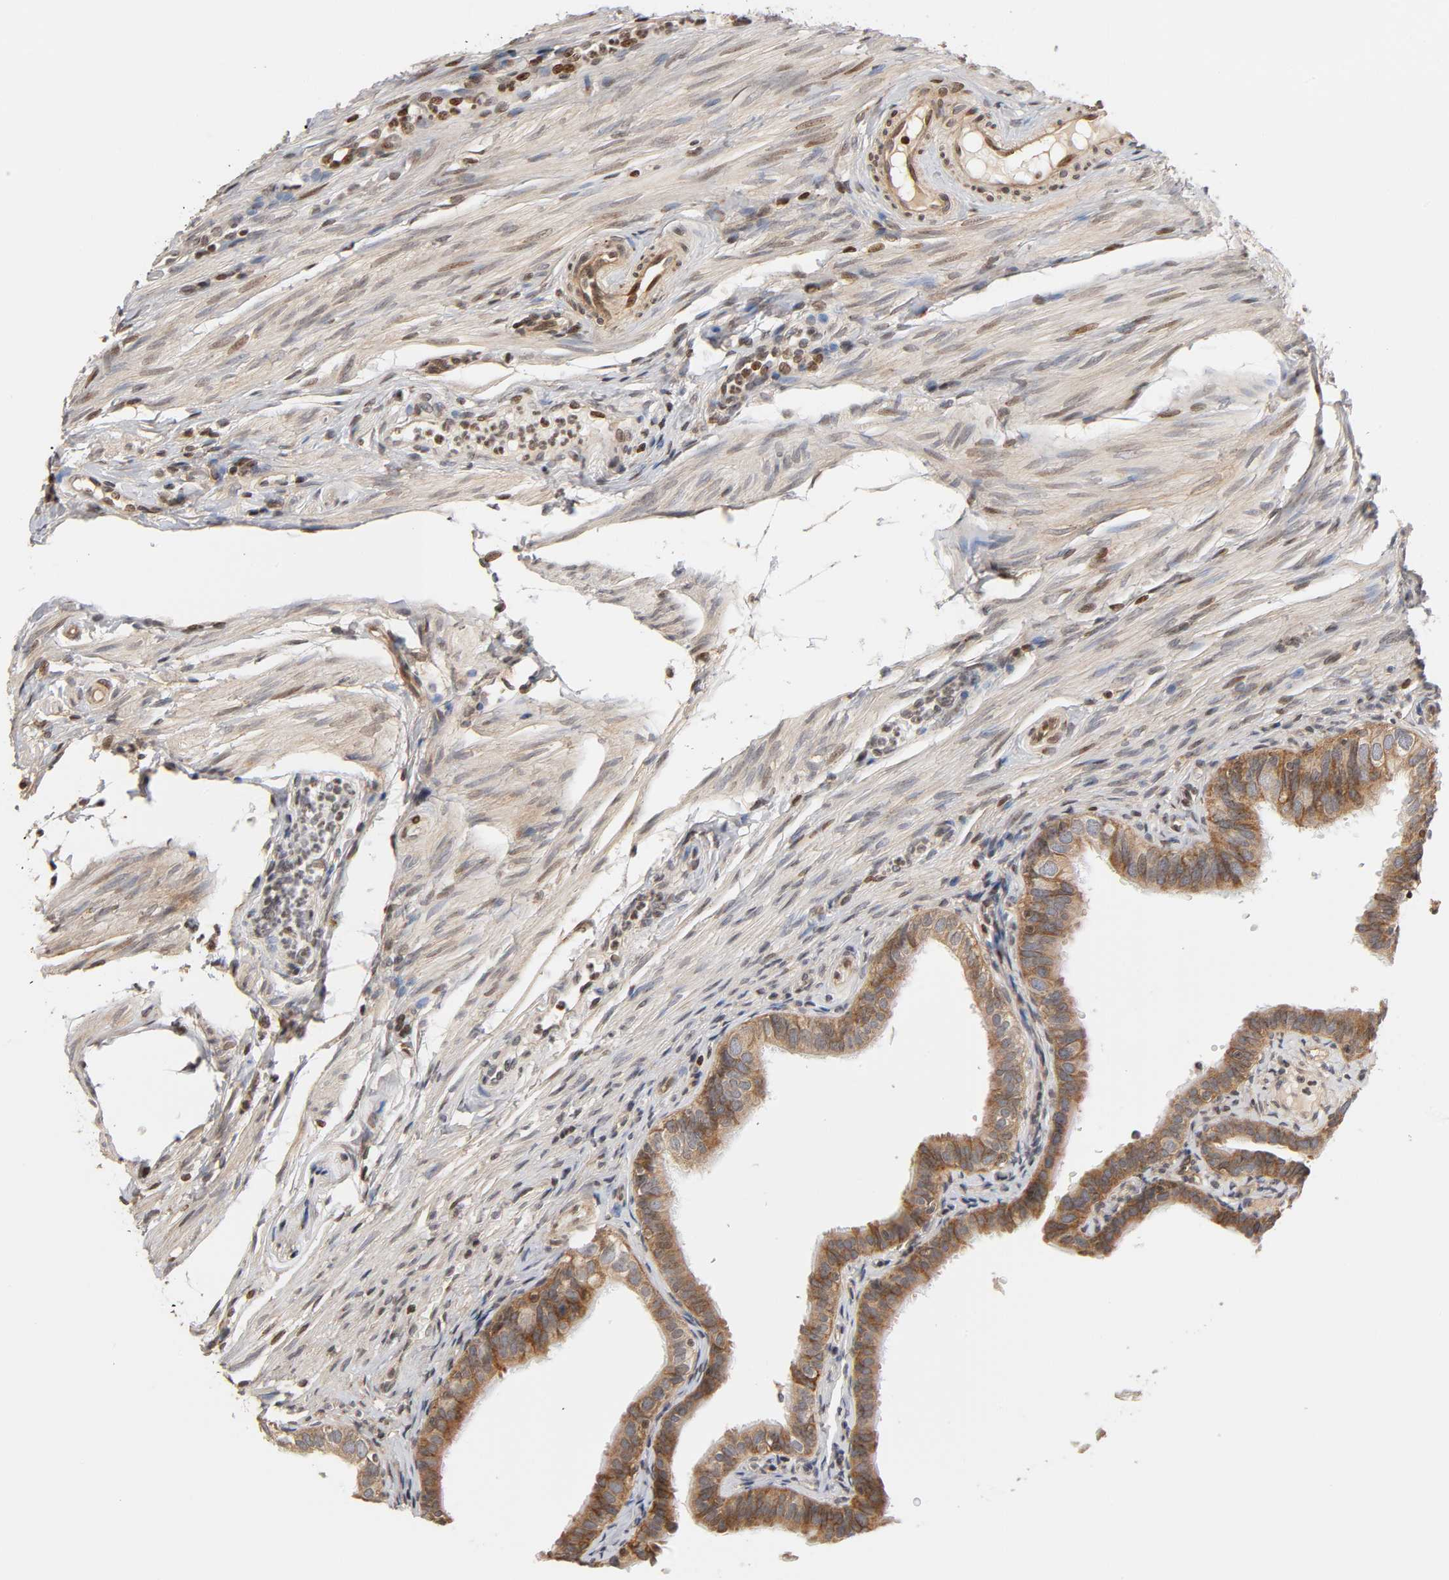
{"staining": {"intensity": "moderate", "quantity": ">75%", "location": "cytoplasmic/membranous"}, "tissue": "fallopian tube", "cell_type": "Glandular cells", "image_type": "normal", "snomed": [{"axis": "morphology", "description": "Normal tissue, NOS"}, {"axis": "morphology", "description": "Dermoid, NOS"}, {"axis": "topography", "description": "Fallopian tube"}], "caption": "Immunohistochemistry (IHC) histopathology image of normal fallopian tube stained for a protein (brown), which displays medium levels of moderate cytoplasmic/membranous expression in about >75% of glandular cells.", "gene": "ITGAV", "patient": {"sex": "female", "age": 33}}